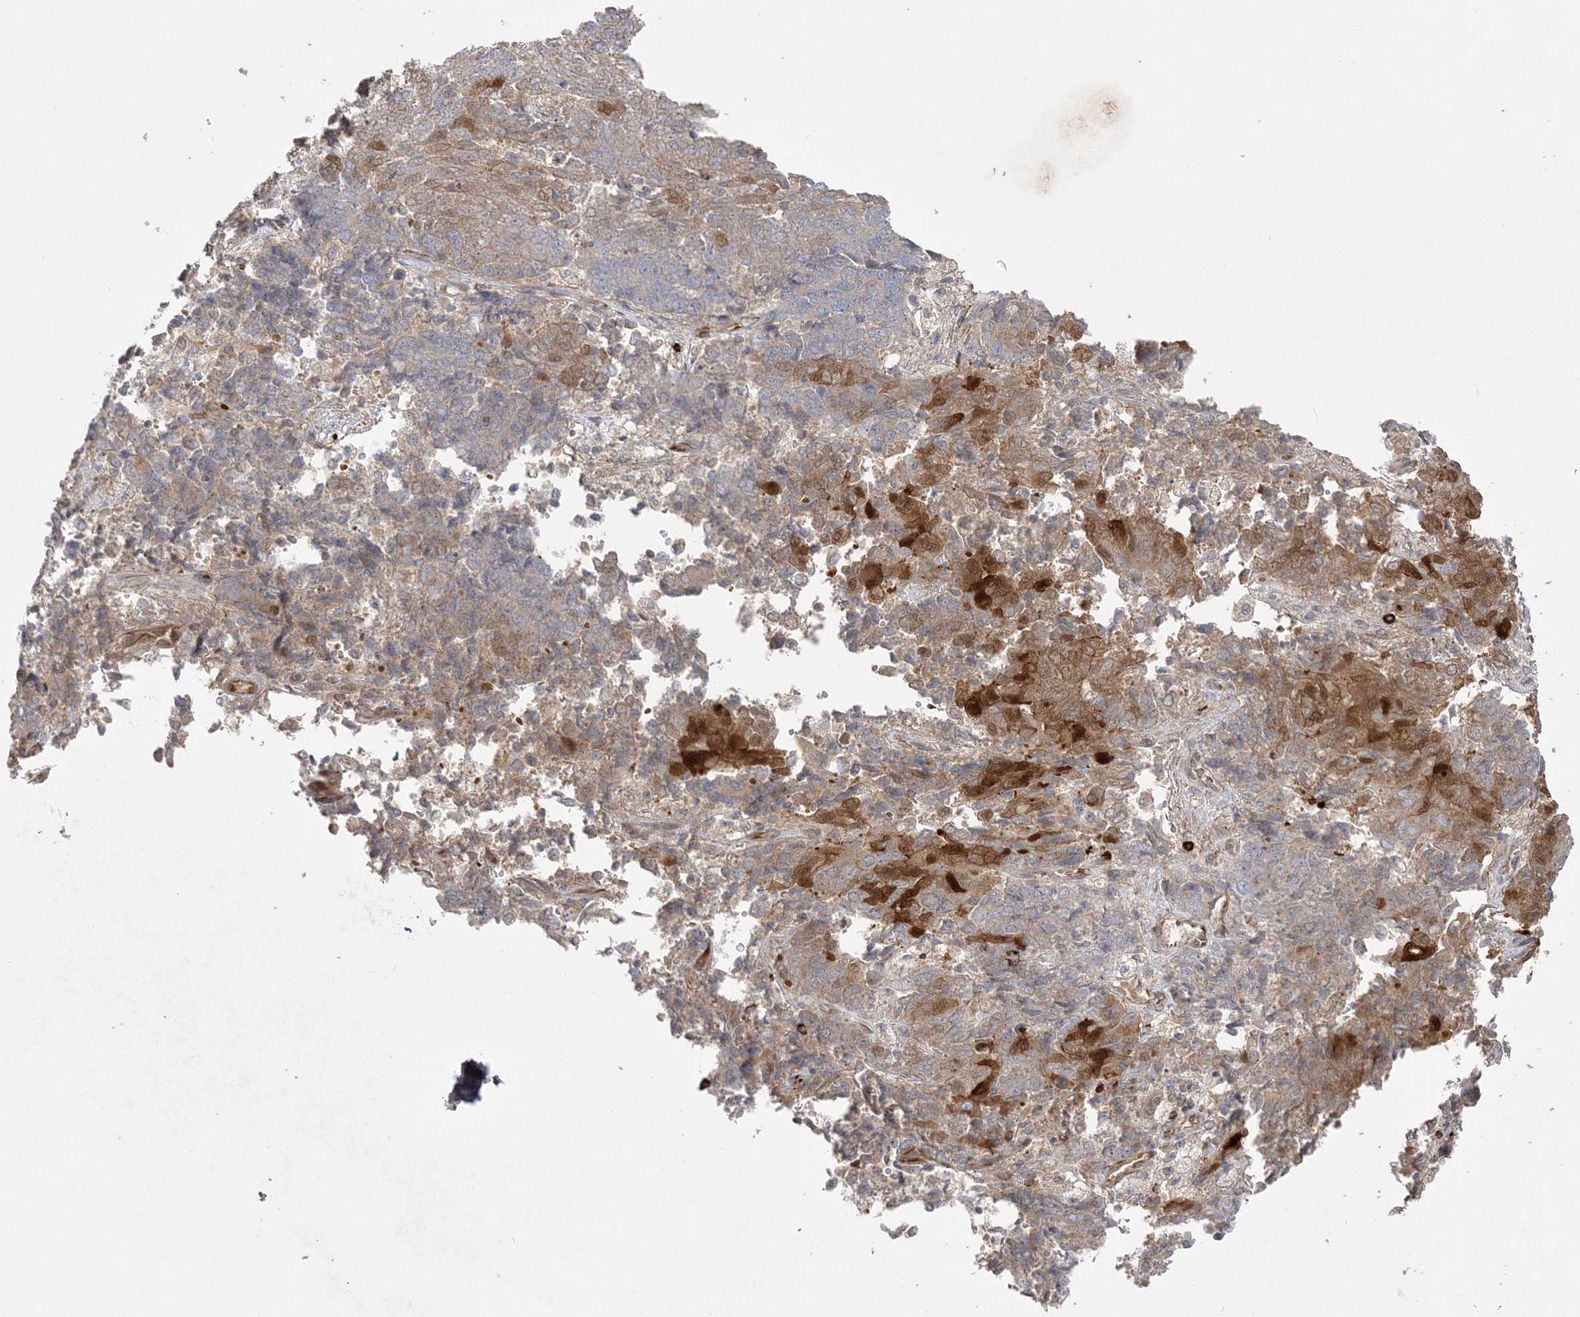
{"staining": {"intensity": "moderate", "quantity": "25%-75%", "location": "cytoplasmic/membranous"}, "tissue": "endometrial cancer", "cell_type": "Tumor cells", "image_type": "cancer", "snomed": [{"axis": "morphology", "description": "Adenocarcinoma, NOS"}, {"axis": "topography", "description": "Endometrium"}], "caption": "Immunohistochemistry (DAB) staining of adenocarcinoma (endometrial) demonstrates moderate cytoplasmic/membranous protein expression in approximately 25%-75% of tumor cells.", "gene": "INPP1", "patient": {"sex": "female", "age": 80}}